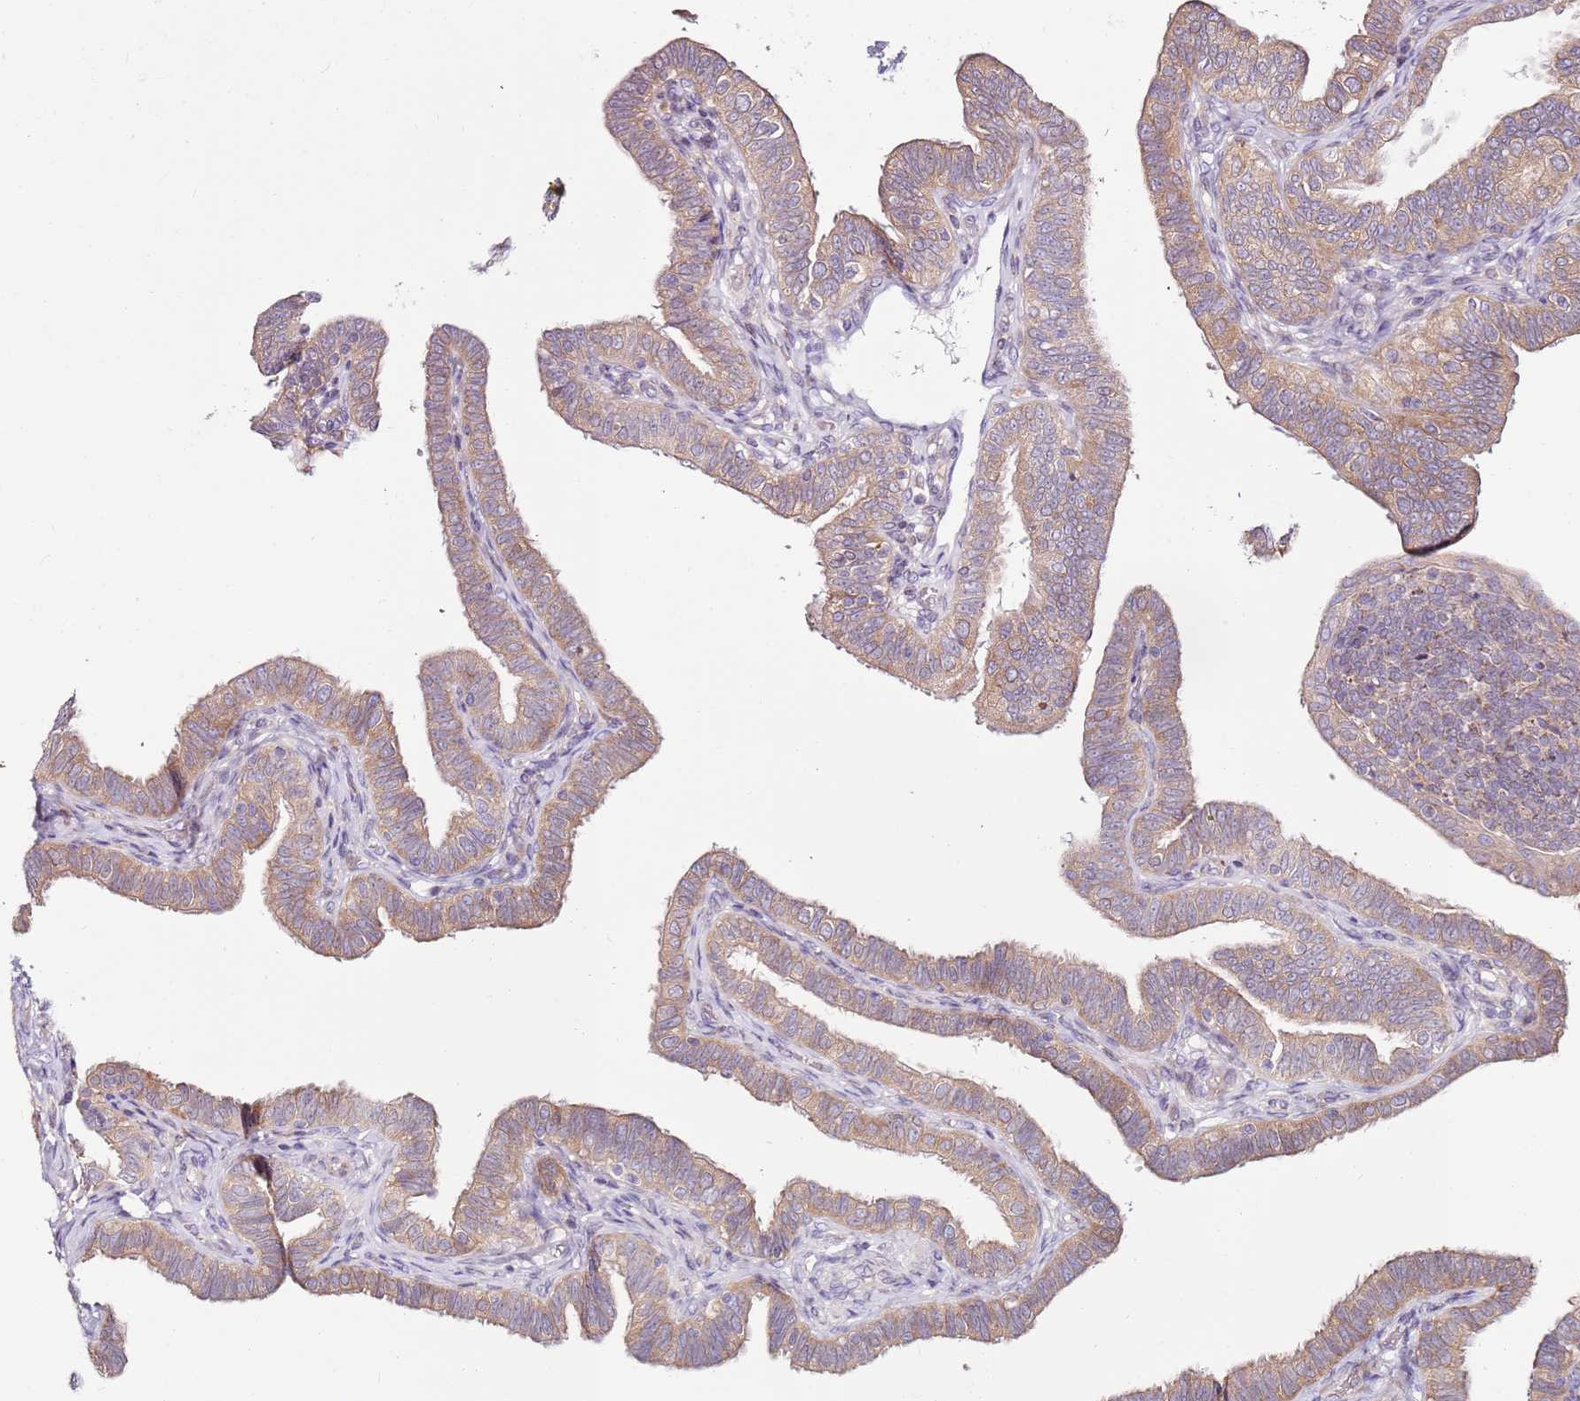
{"staining": {"intensity": "moderate", "quantity": ">75%", "location": "cytoplasmic/membranous"}, "tissue": "fallopian tube", "cell_type": "Glandular cells", "image_type": "normal", "snomed": [{"axis": "morphology", "description": "Normal tissue, NOS"}, {"axis": "topography", "description": "Fallopian tube"}], "caption": "A photomicrograph of fallopian tube stained for a protein displays moderate cytoplasmic/membranous brown staining in glandular cells. (brown staining indicates protein expression, while blue staining denotes nuclei).", "gene": "CNOT9", "patient": {"sex": "female", "age": 39}}